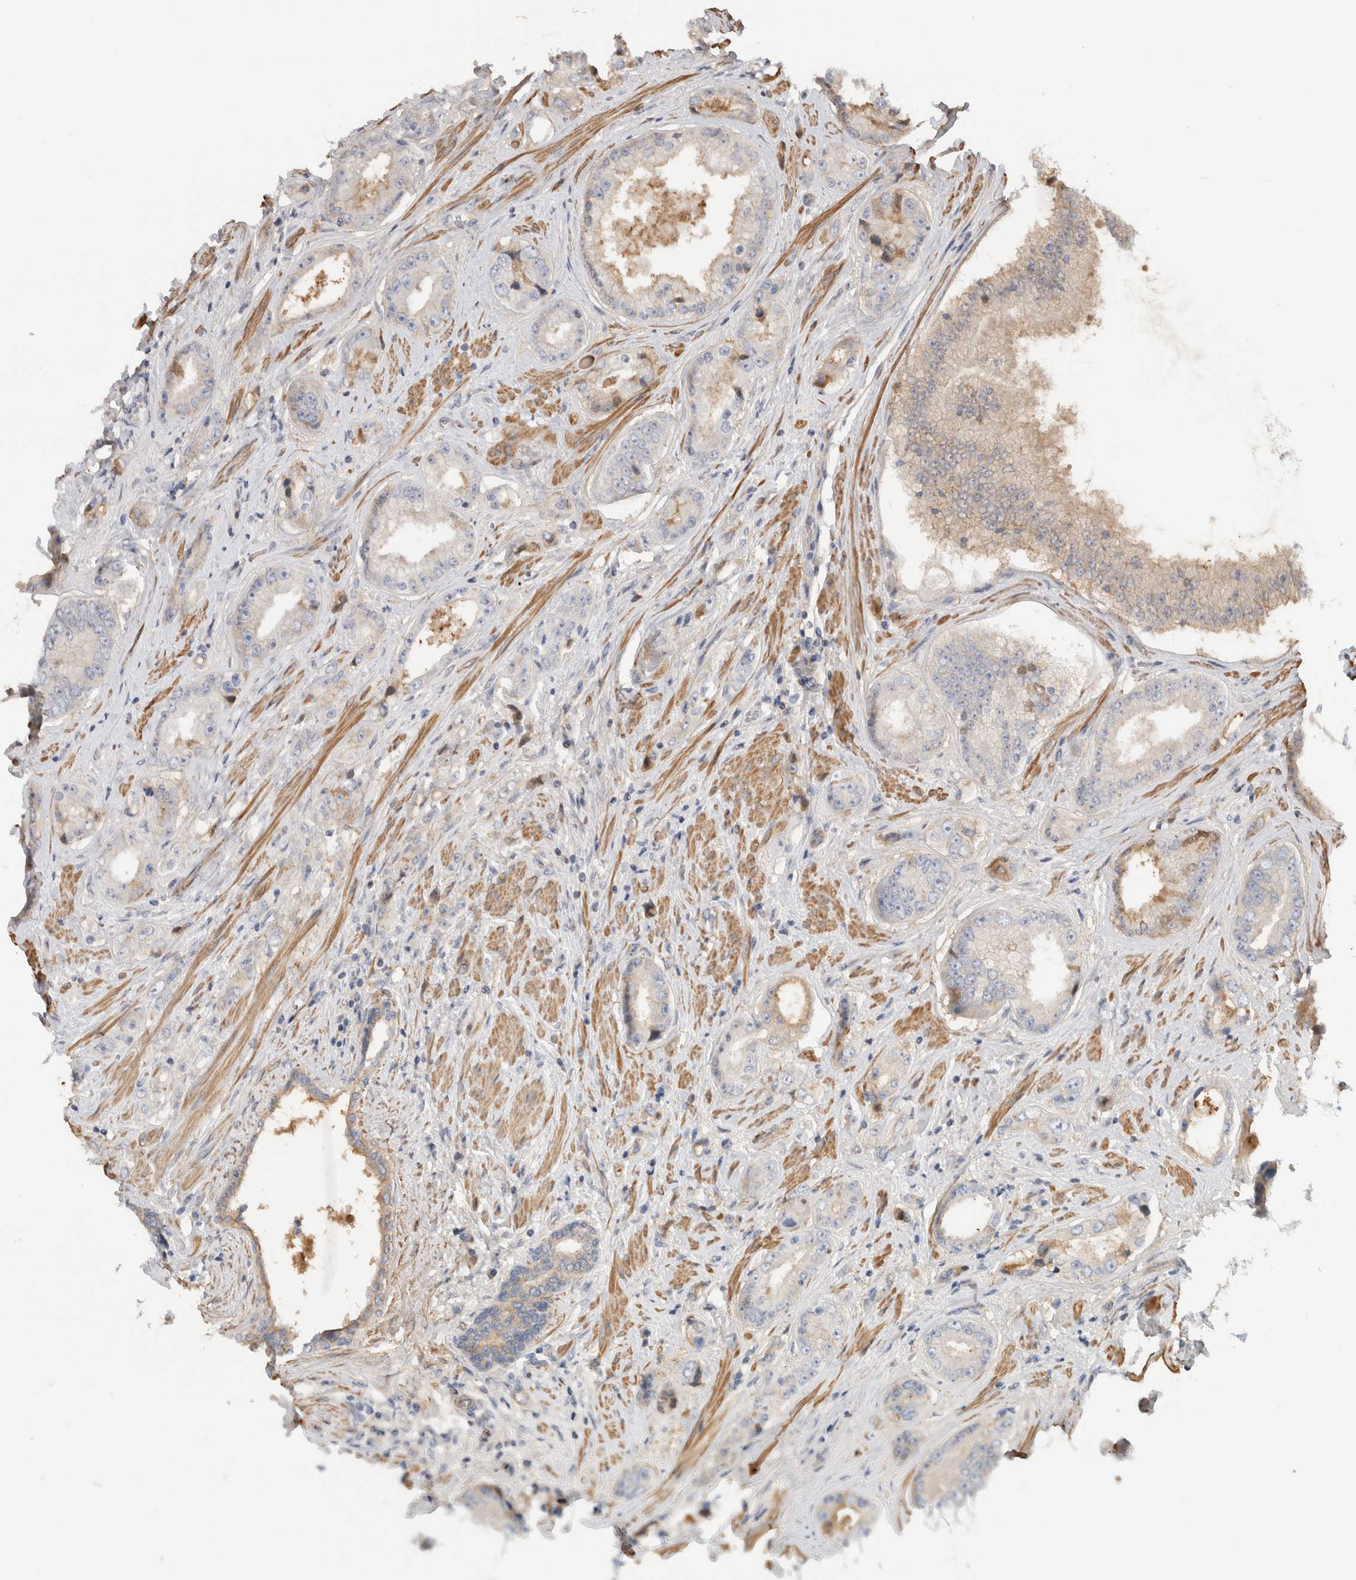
{"staining": {"intensity": "negative", "quantity": "none", "location": "none"}, "tissue": "prostate cancer", "cell_type": "Tumor cells", "image_type": "cancer", "snomed": [{"axis": "morphology", "description": "Adenocarcinoma, High grade"}, {"axis": "topography", "description": "Prostate"}], "caption": "Immunohistochemistry photomicrograph of neoplastic tissue: human prostate cancer (high-grade adenocarcinoma) stained with DAB (3,3'-diaminobenzidine) reveals no significant protein expression in tumor cells. (Stains: DAB (3,3'-diaminobenzidine) IHC with hematoxylin counter stain, Microscopy: brightfield microscopy at high magnification).", "gene": "CFI", "patient": {"sex": "male", "age": 61}}